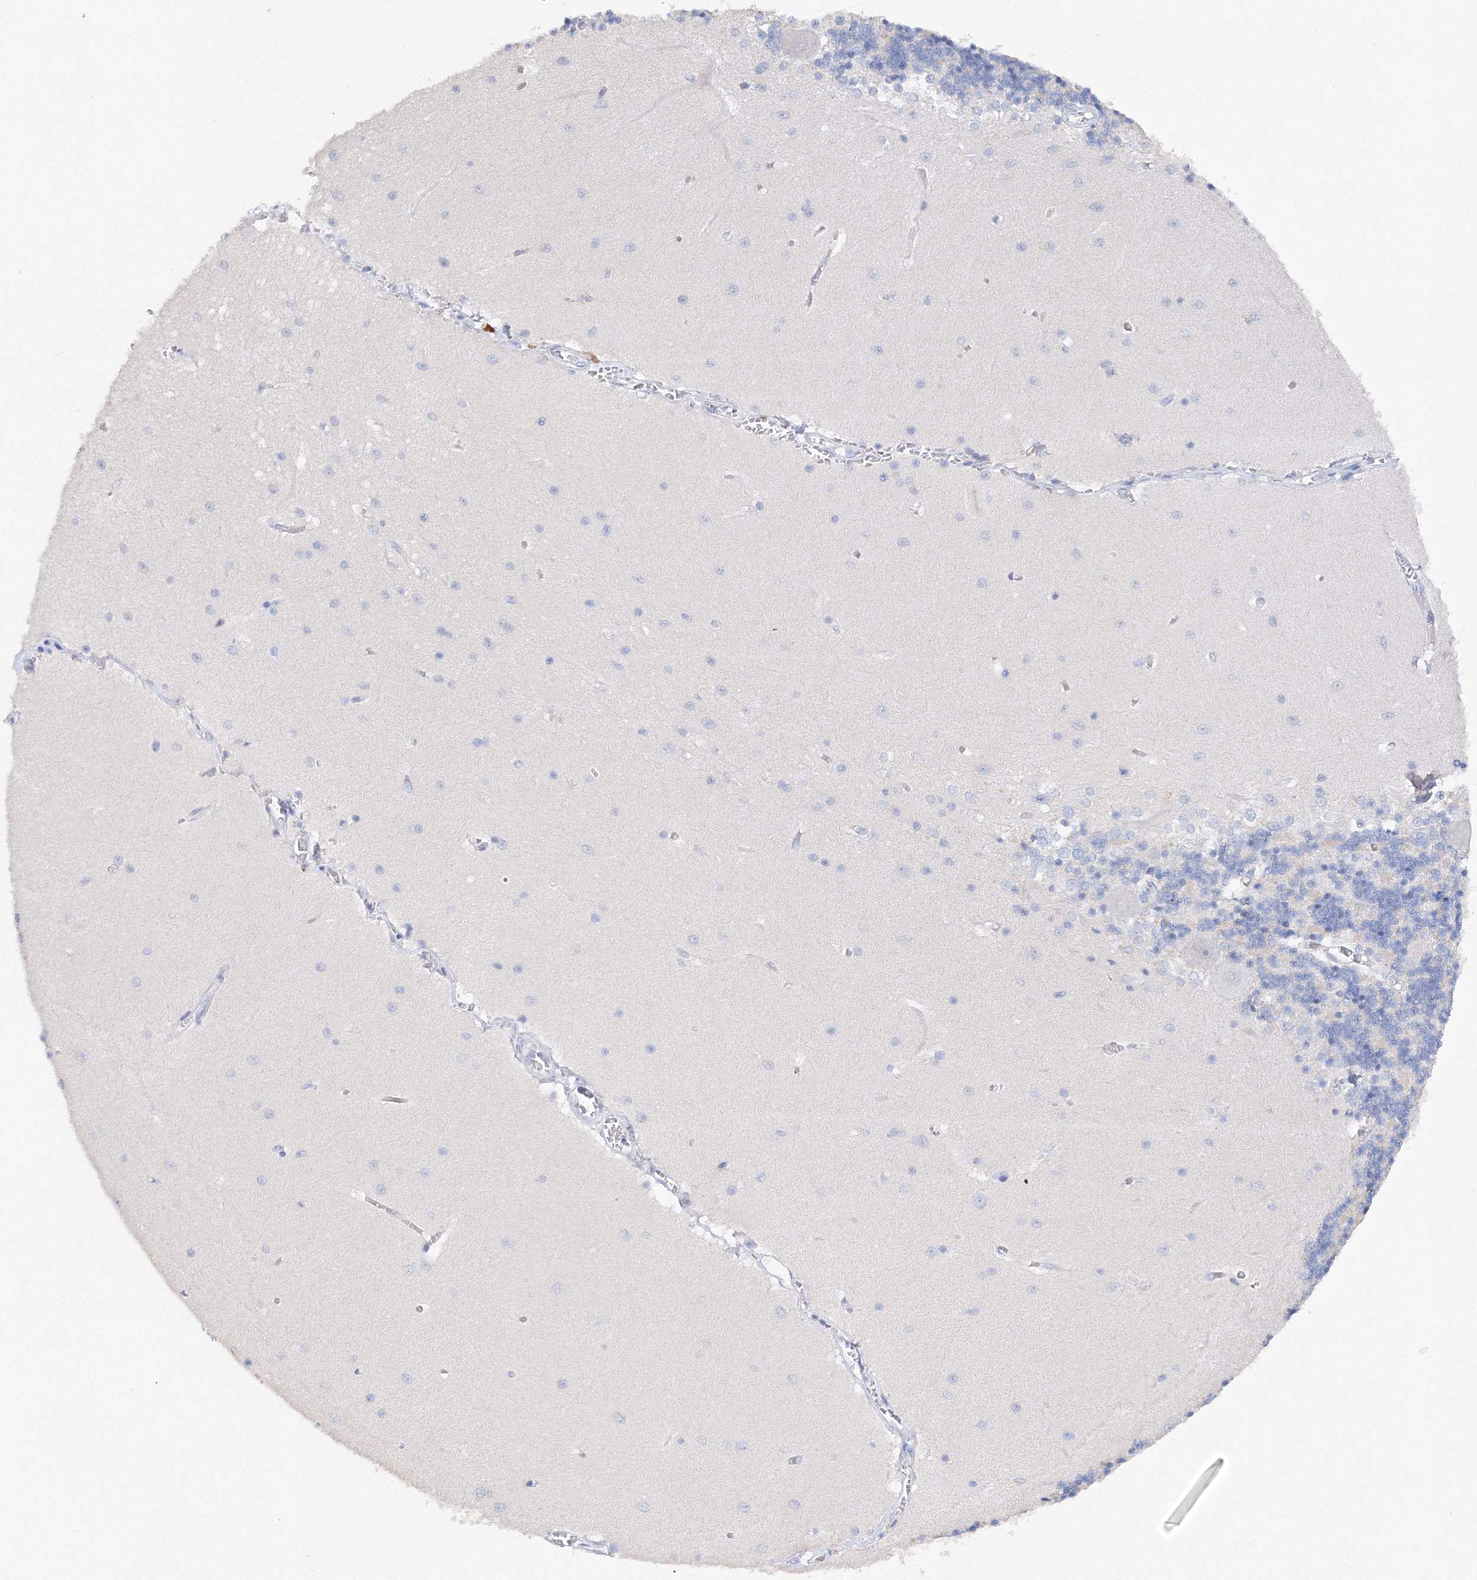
{"staining": {"intensity": "negative", "quantity": "none", "location": "none"}, "tissue": "cerebellum", "cell_type": "Cells in granular layer", "image_type": "normal", "snomed": [{"axis": "morphology", "description": "Normal tissue, NOS"}, {"axis": "topography", "description": "Cerebellum"}], "caption": "This is an immunohistochemistry (IHC) image of benign human cerebellum. There is no positivity in cells in granular layer.", "gene": "TAMM41", "patient": {"sex": "male", "age": 37}}